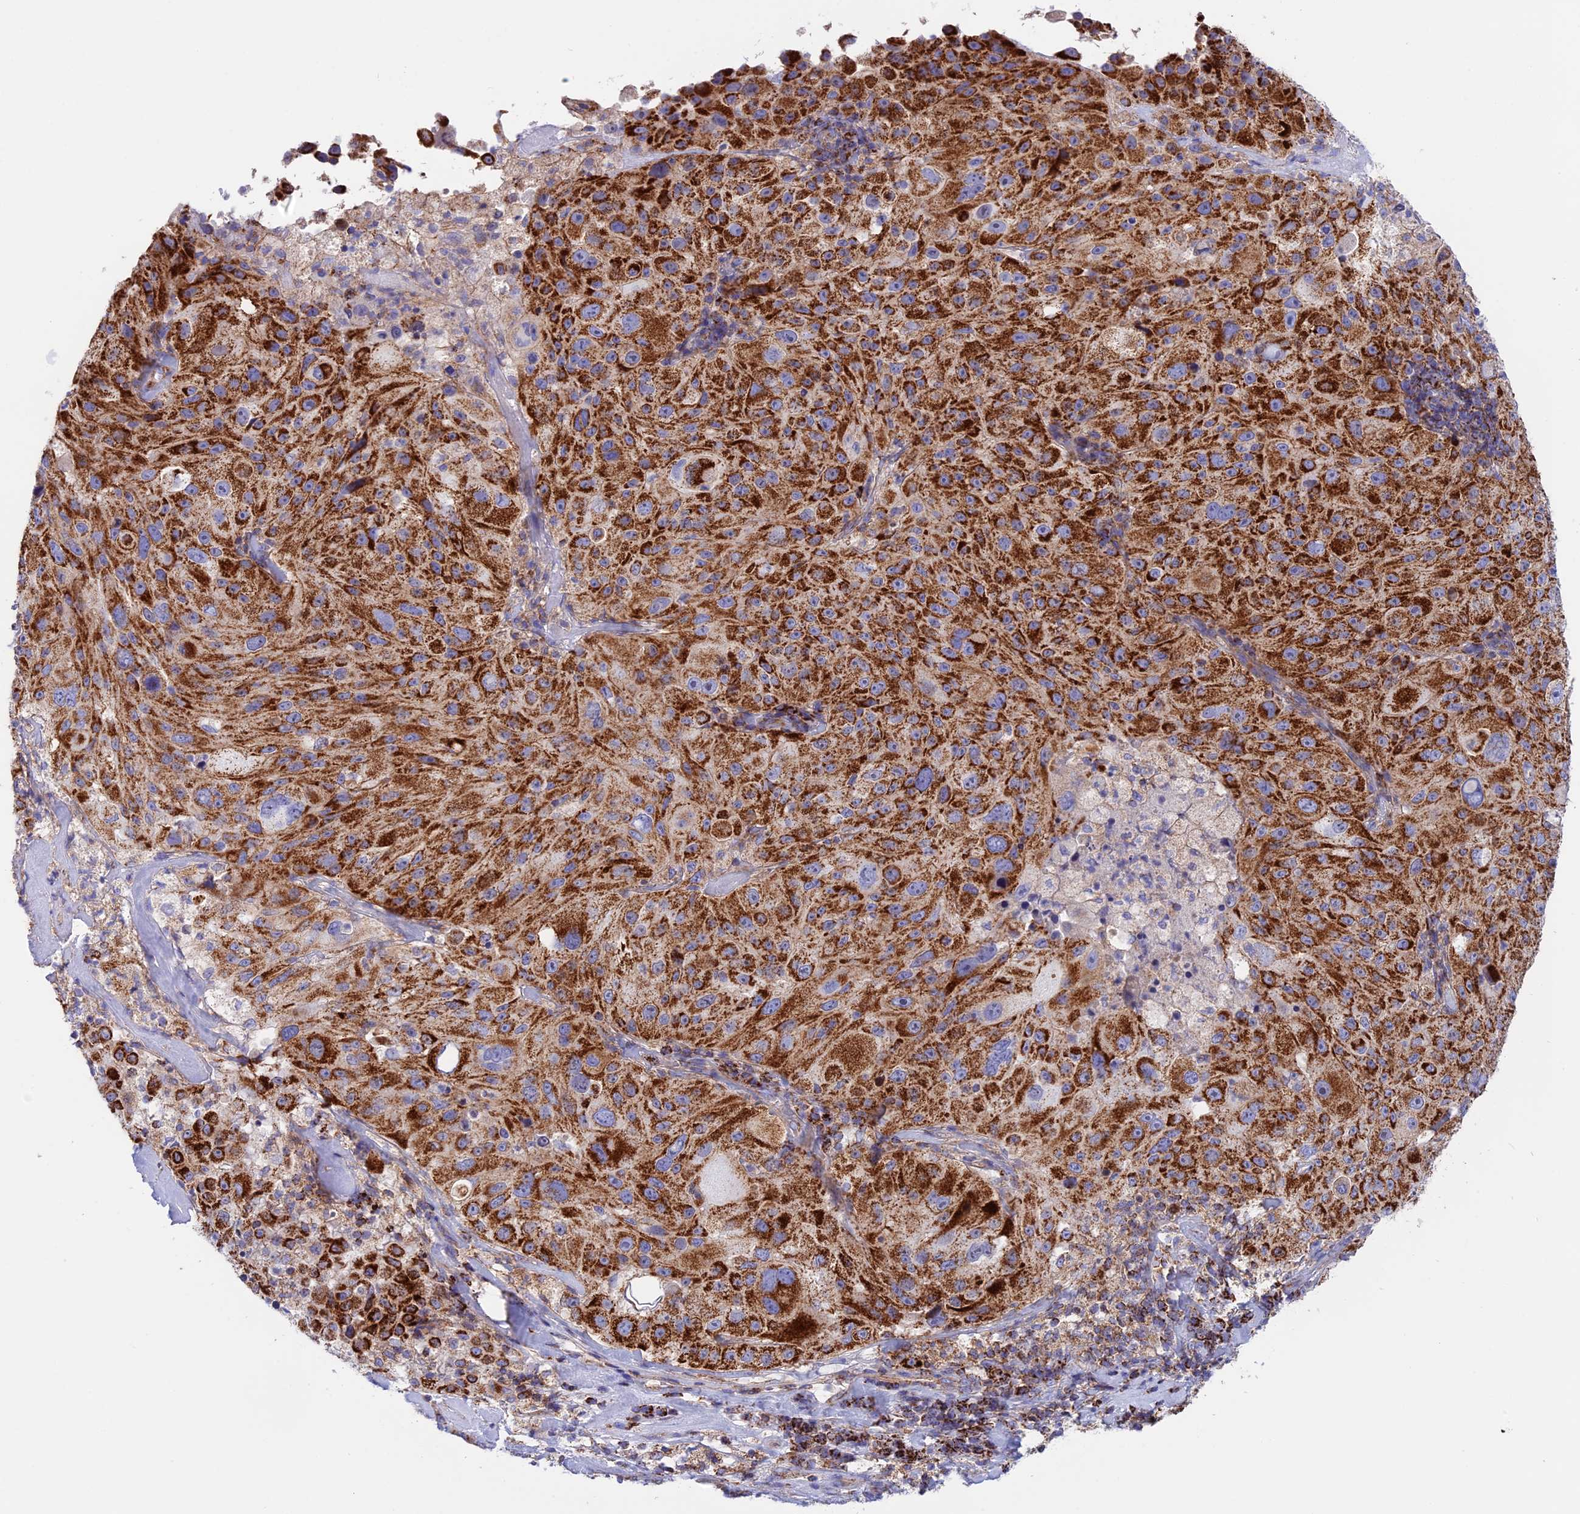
{"staining": {"intensity": "strong", "quantity": ">75%", "location": "cytoplasmic/membranous"}, "tissue": "melanoma", "cell_type": "Tumor cells", "image_type": "cancer", "snomed": [{"axis": "morphology", "description": "Malignant melanoma, Metastatic site"}, {"axis": "topography", "description": "Lymph node"}], "caption": "Human malignant melanoma (metastatic site) stained with a brown dye shows strong cytoplasmic/membranous positive expression in approximately >75% of tumor cells.", "gene": "GCDH", "patient": {"sex": "male", "age": 62}}